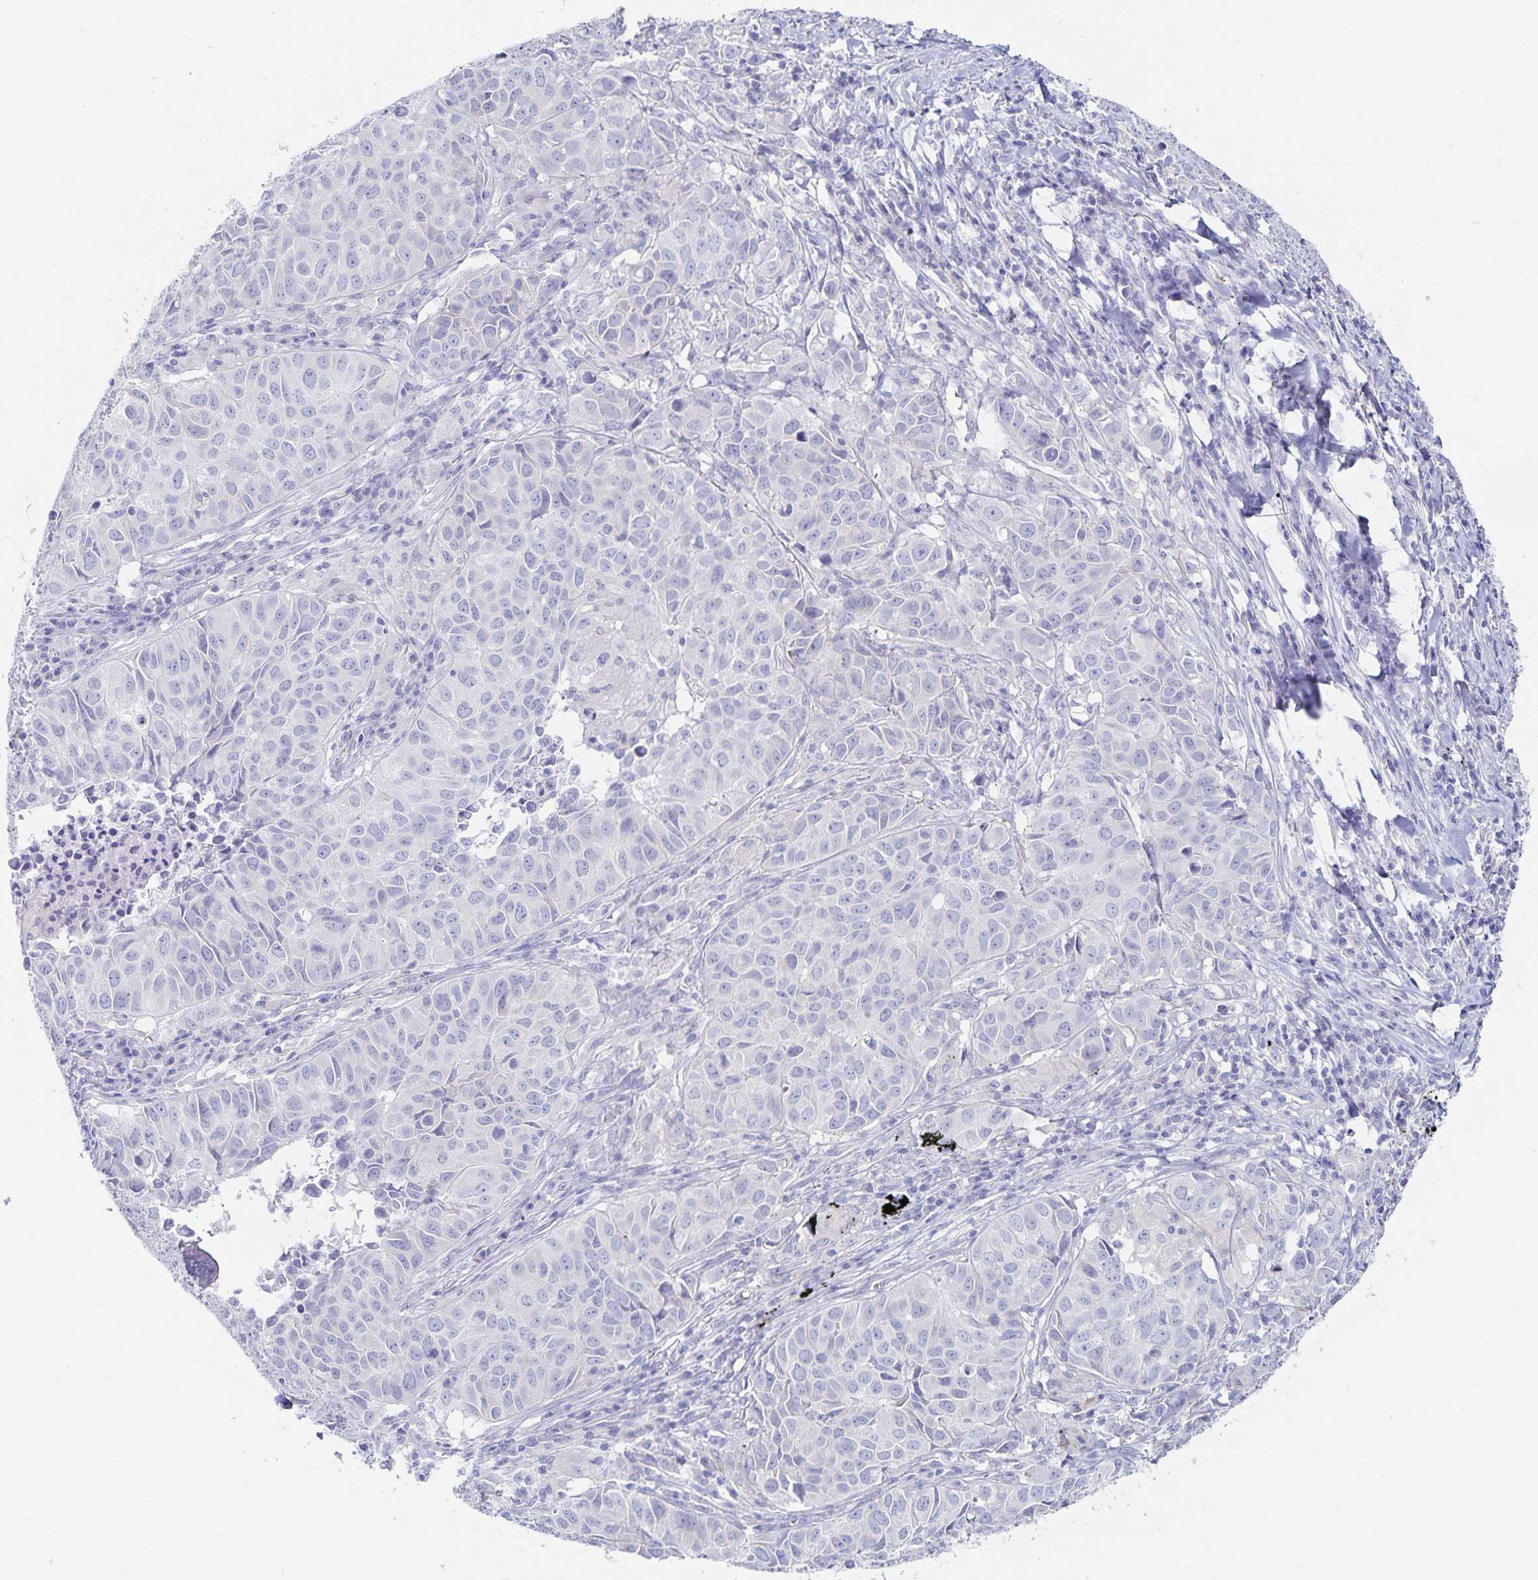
{"staining": {"intensity": "negative", "quantity": "none", "location": "none"}, "tissue": "lung cancer", "cell_type": "Tumor cells", "image_type": "cancer", "snomed": [{"axis": "morphology", "description": "Adenocarcinoma, NOS"}, {"axis": "topography", "description": "Lung"}], "caption": "An immunohistochemistry (IHC) image of lung adenocarcinoma is shown. There is no staining in tumor cells of lung adenocarcinoma.", "gene": "TNIP1", "patient": {"sex": "female", "age": 50}}